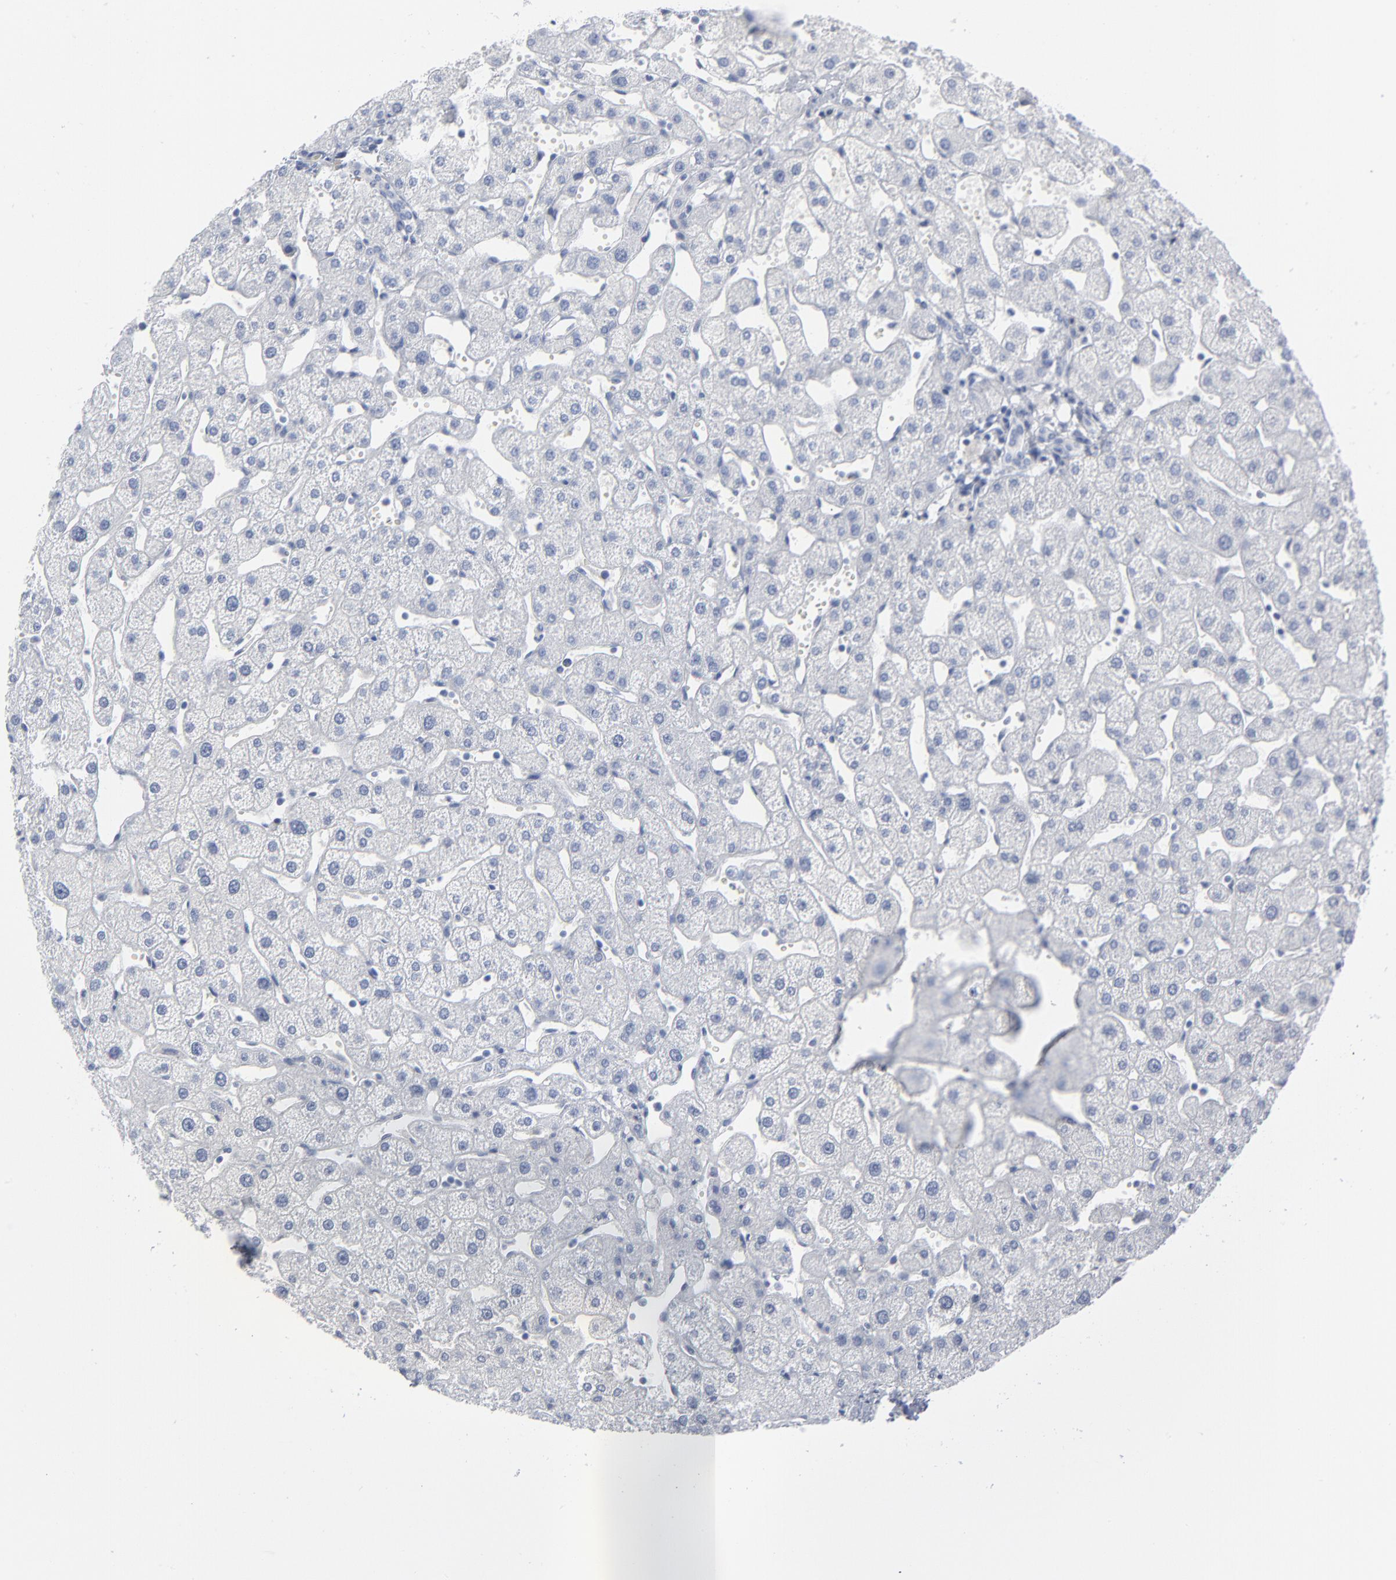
{"staining": {"intensity": "negative", "quantity": "none", "location": "none"}, "tissue": "liver", "cell_type": "Cholangiocytes", "image_type": "normal", "snomed": [{"axis": "morphology", "description": "Normal tissue, NOS"}, {"axis": "topography", "description": "Liver"}], "caption": "This is an IHC histopathology image of benign human liver. There is no positivity in cholangiocytes.", "gene": "PAGE1", "patient": {"sex": "male", "age": 67}}